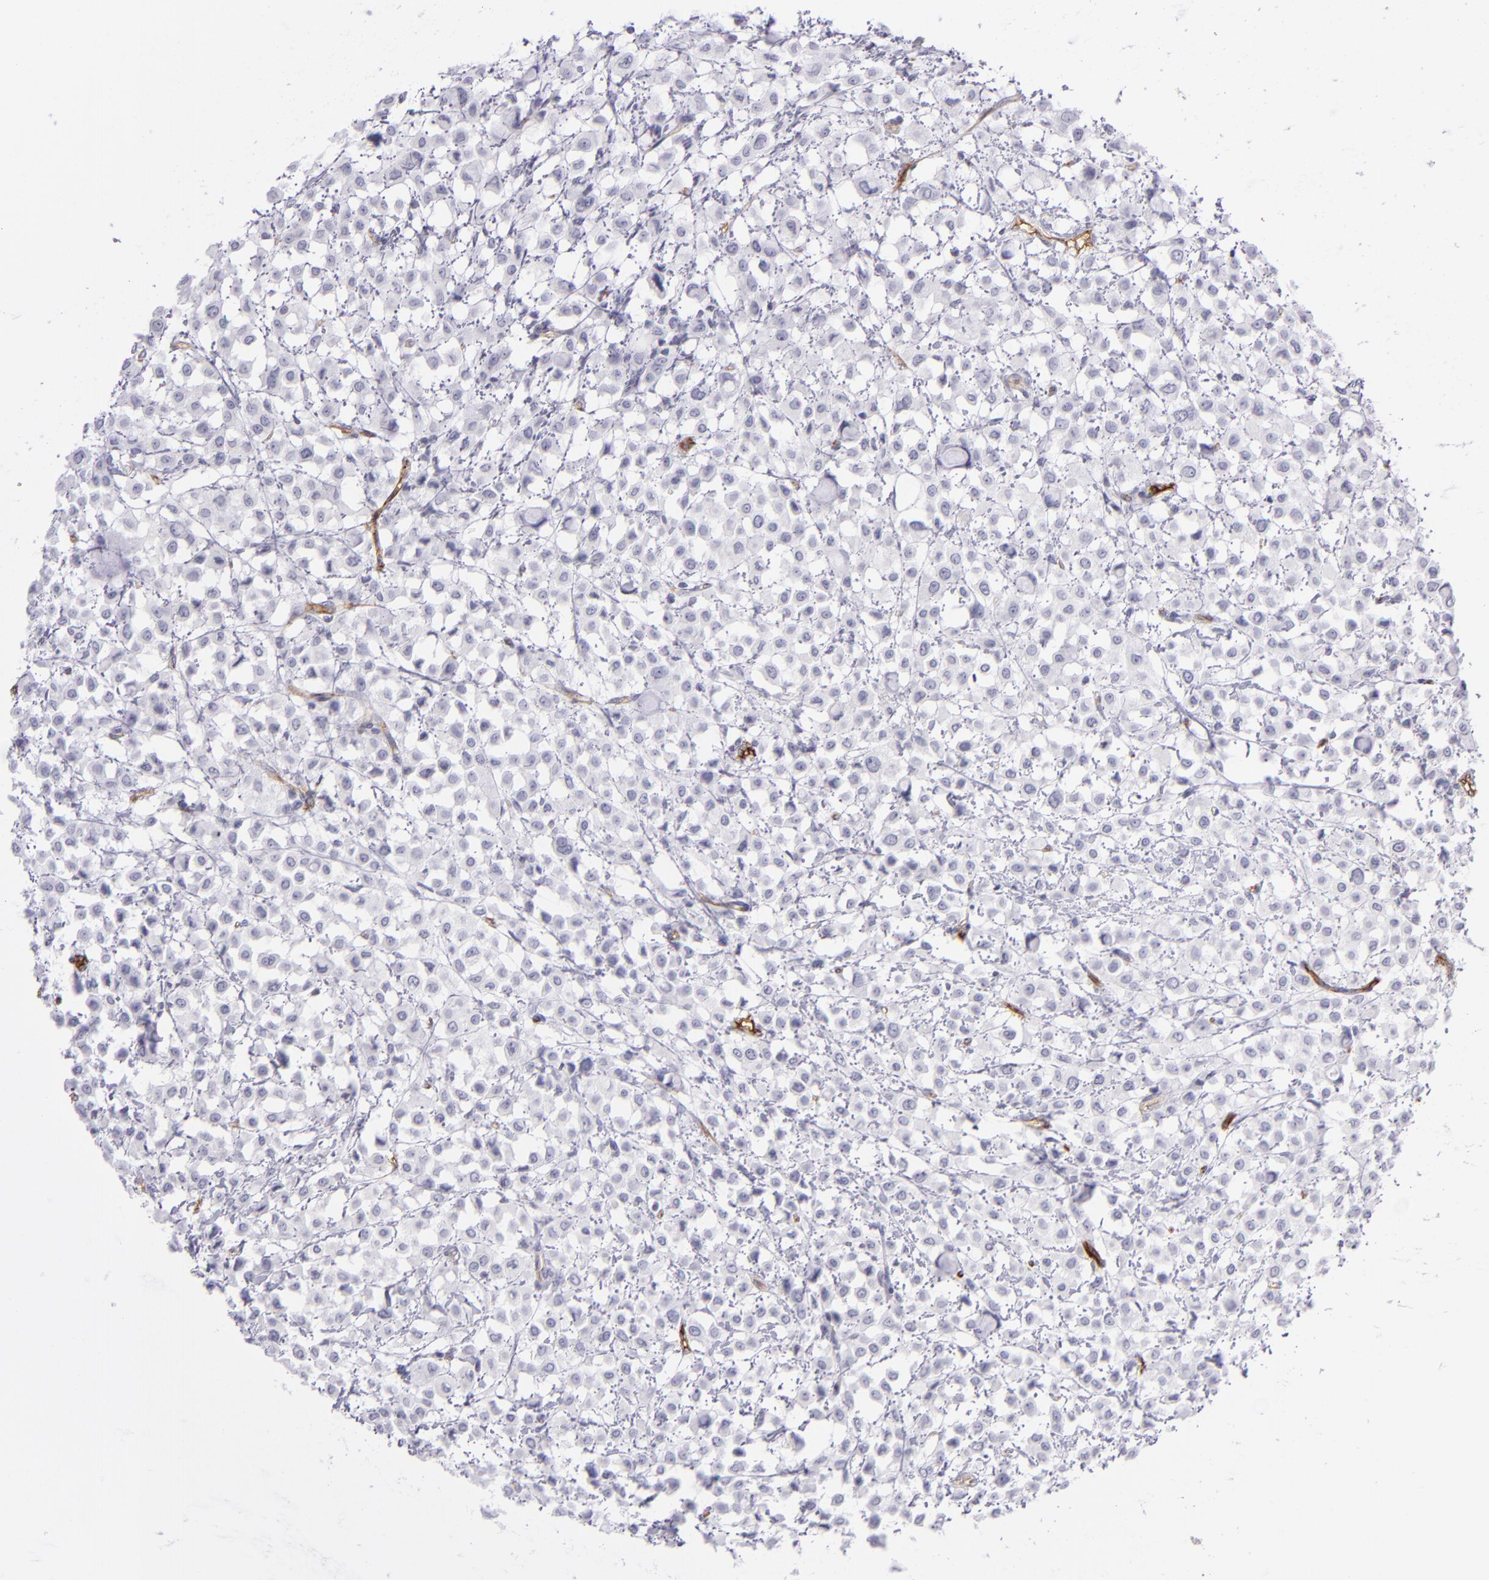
{"staining": {"intensity": "negative", "quantity": "none", "location": "none"}, "tissue": "breast cancer", "cell_type": "Tumor cells", "image_type": "cancer", "snomed": [{"axis": "morphology", "description": "Lobular carcinoma"}, {"axis": "topography", "description": "Breast"}], "caption": "Immunohistochemistry (IHC) of lobular carcinoma (breast) reveals no expression in tumor cells.", "gene": "THBD", "patient": {"sex": "female", "age": 85}}